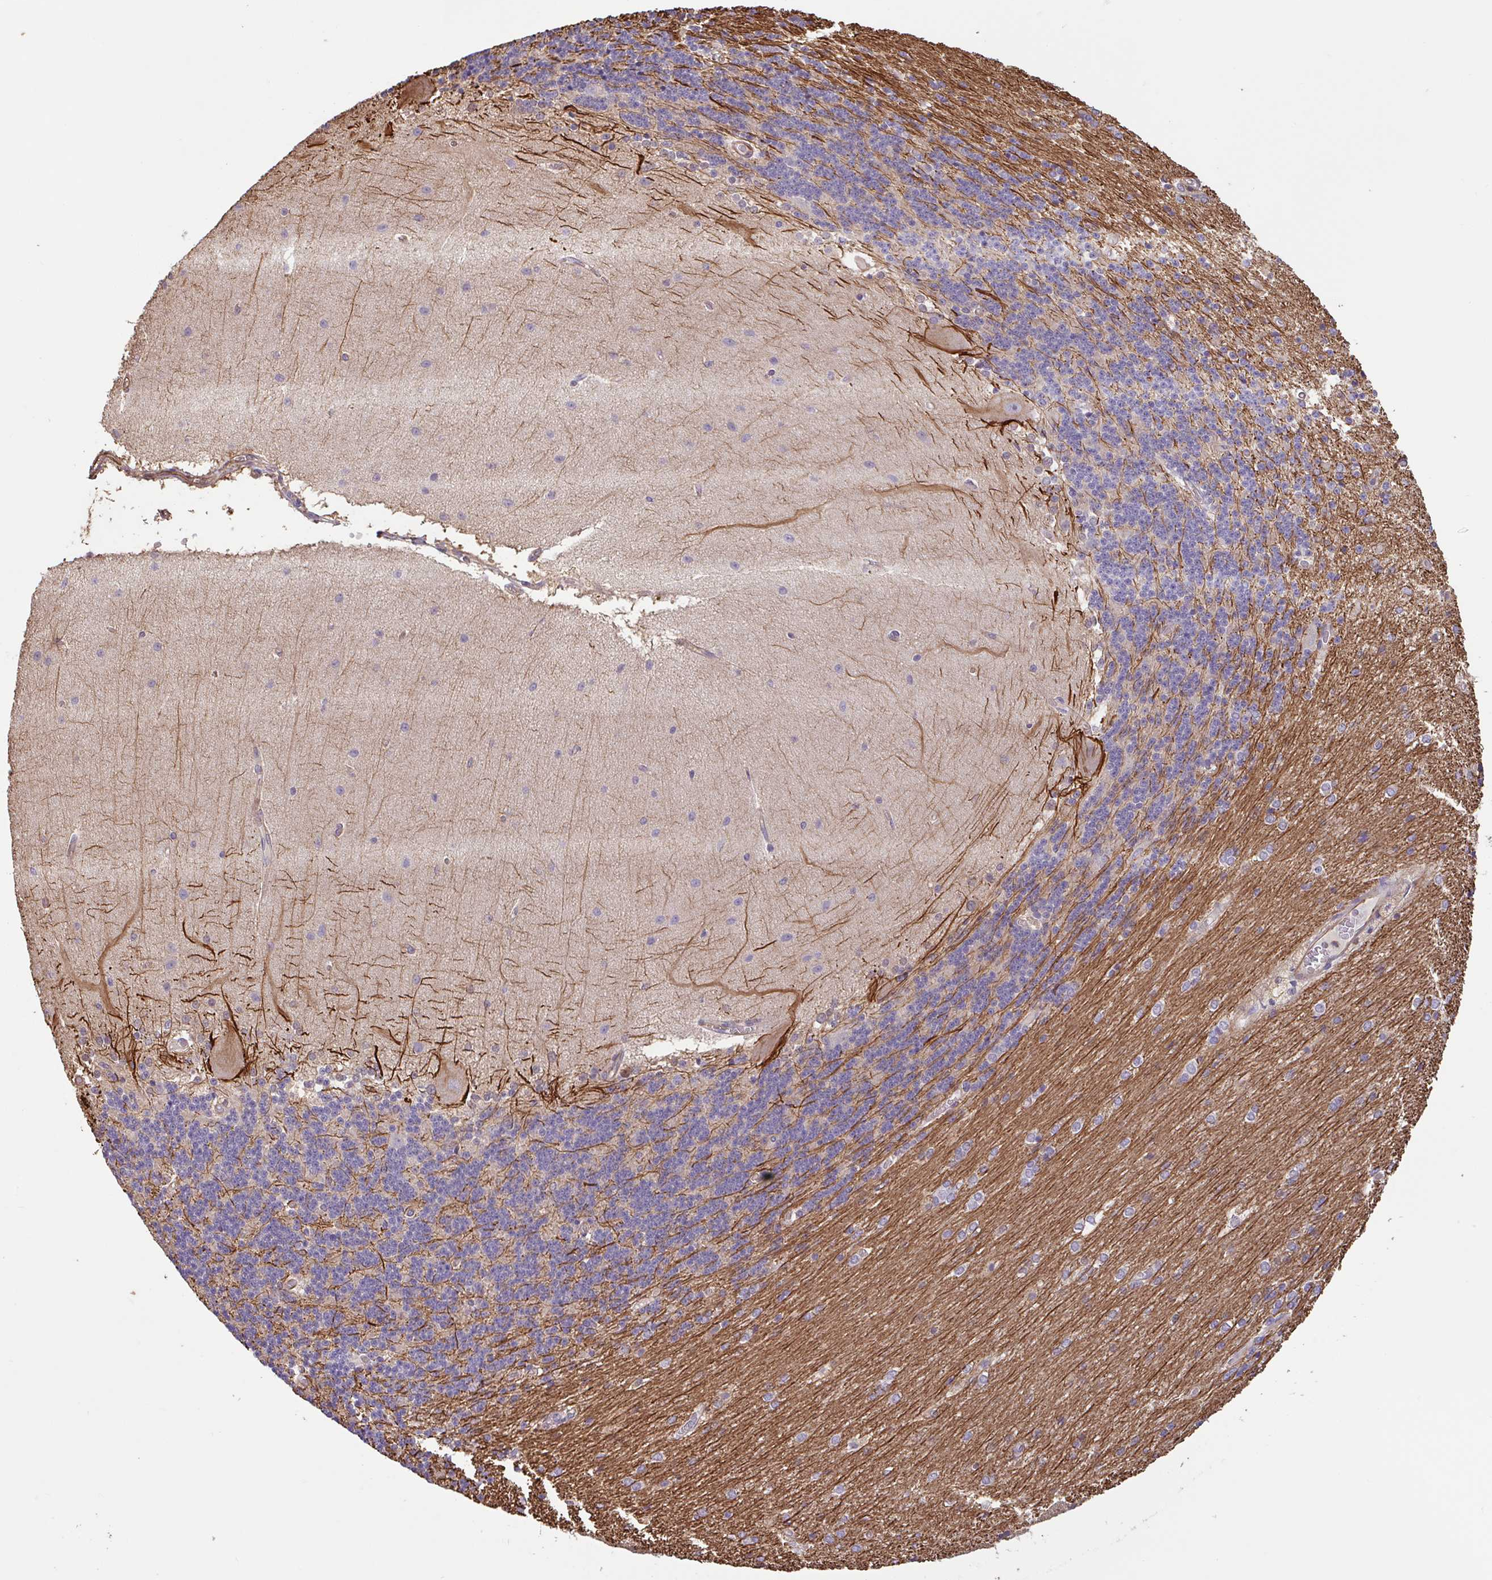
{"staining": {"intensity": "negative", "quantity": "none", "location": "none"}, "tissue": "cerebellum", "cell_type": "Cells in granular layer", "image_type": "normal", "snomed": [{"axis": "morphology", "description": "Normal tissue, NOS"}, {"axis": "topography", "description": "Cerebellum"}], "caption": "This histopathology image is of unremarkable cerebellum stained with immunohistochemistry to label a protein in brown with the nuclei are counter-stained blue. There is no staining in cells in granular layer. The staining was performed using DAB to visualize the protein expression in brown, while the nuclei were stained in blue with hematoxylin (Magnification: 20x).", "gene": "ZNF790", "patient": {"sex": "female", "age": 54}}